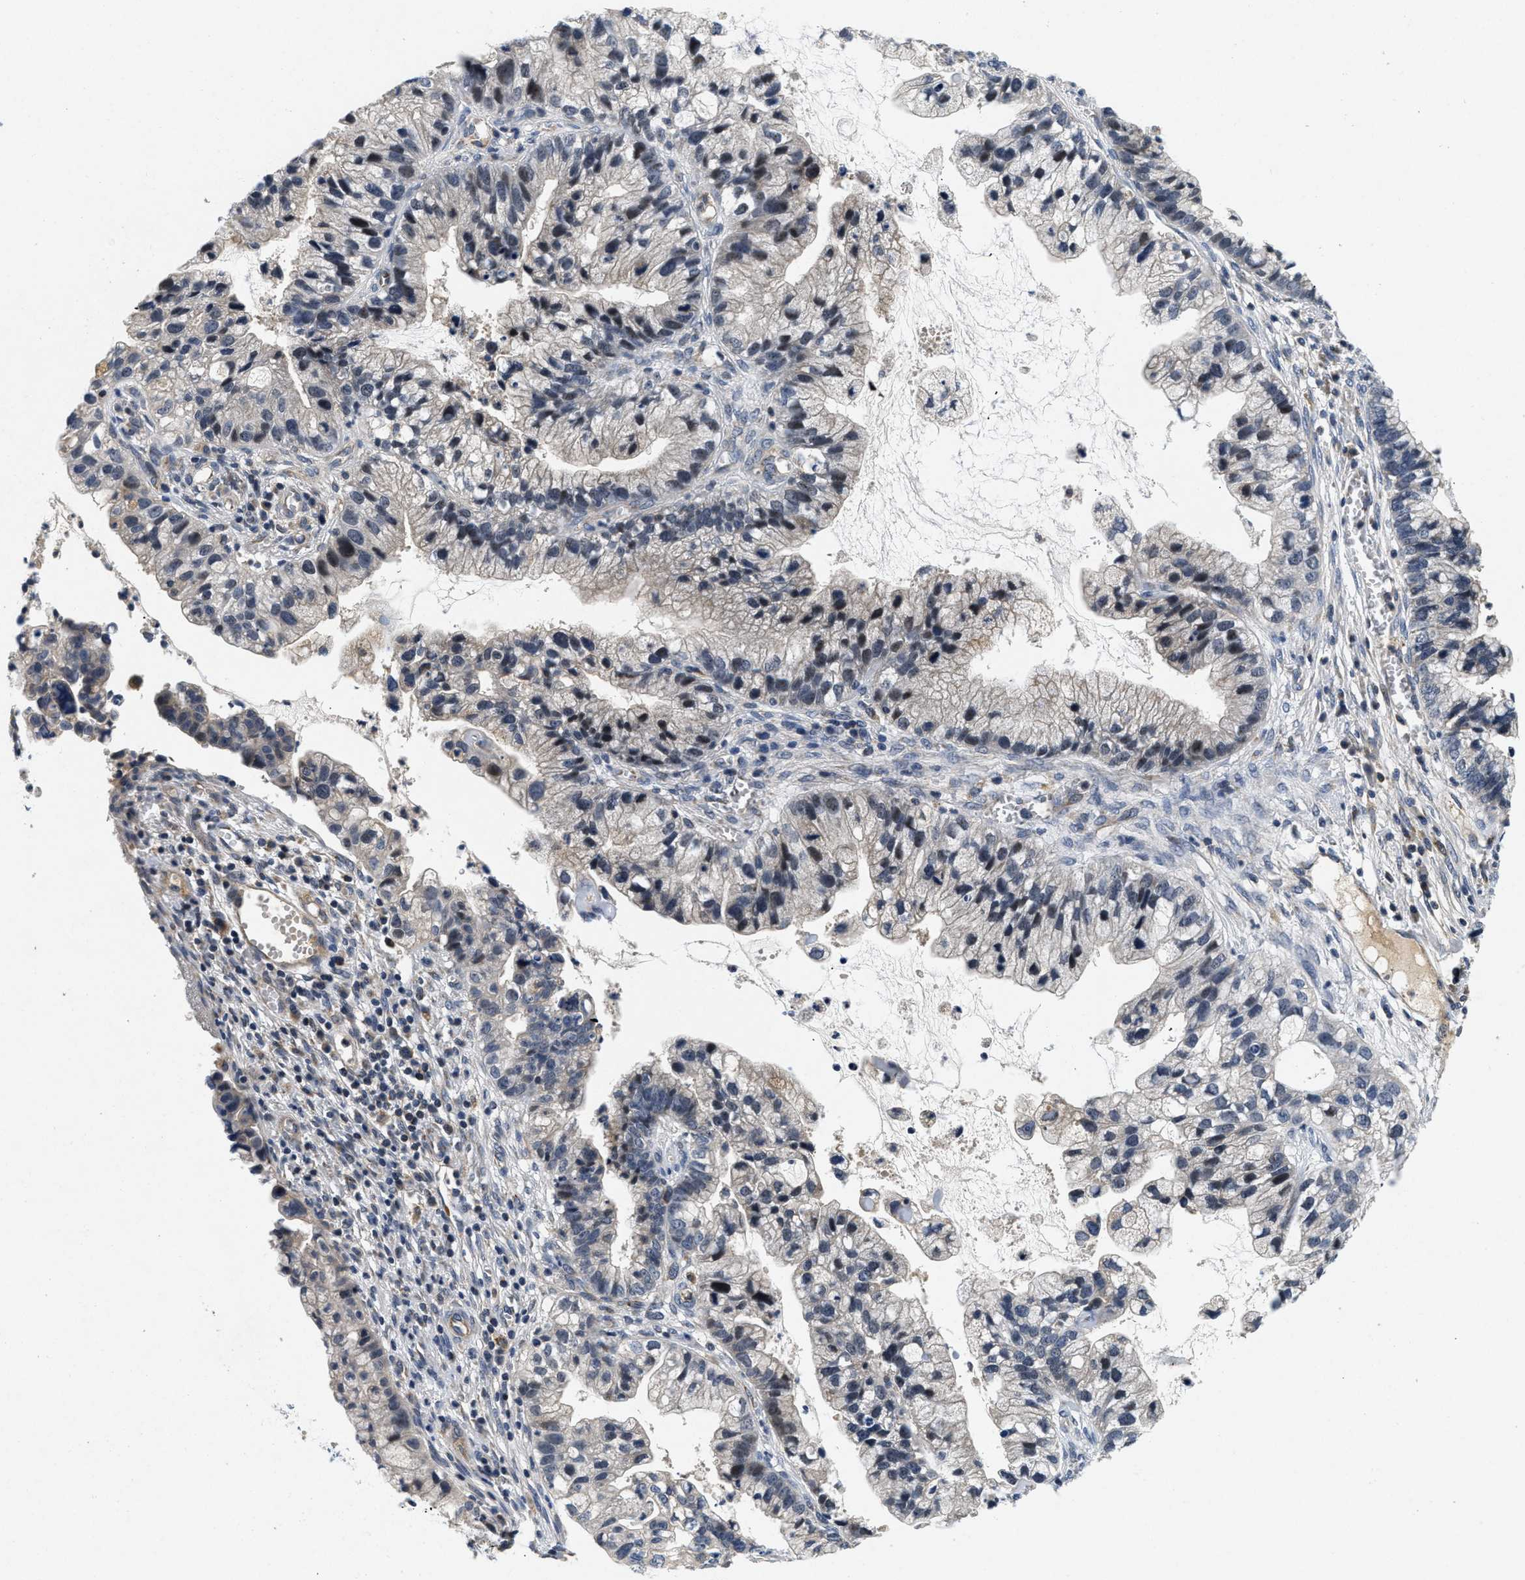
{"staining": {"intensity": "weak", "quantity": "<25%", "location": "cytoplasmic/membranous"}, "tissue": "cervical cancer", "cell_type": "Tumor cells", "image_type": "cancer", "snomed": [{"axis": "morphology", "description": "Adenocarcinoma, NOS"}, {"axis": "topography", "description": "Cervix"}], "caption": "Immunohistochemistry (IHC) image of neoplastic tissue: human cervical cancer stained with DAB reveals no significant protein expression in tumor cells.", "gene": "PDP1", "patient": {"sex": "female", "age": 44}}